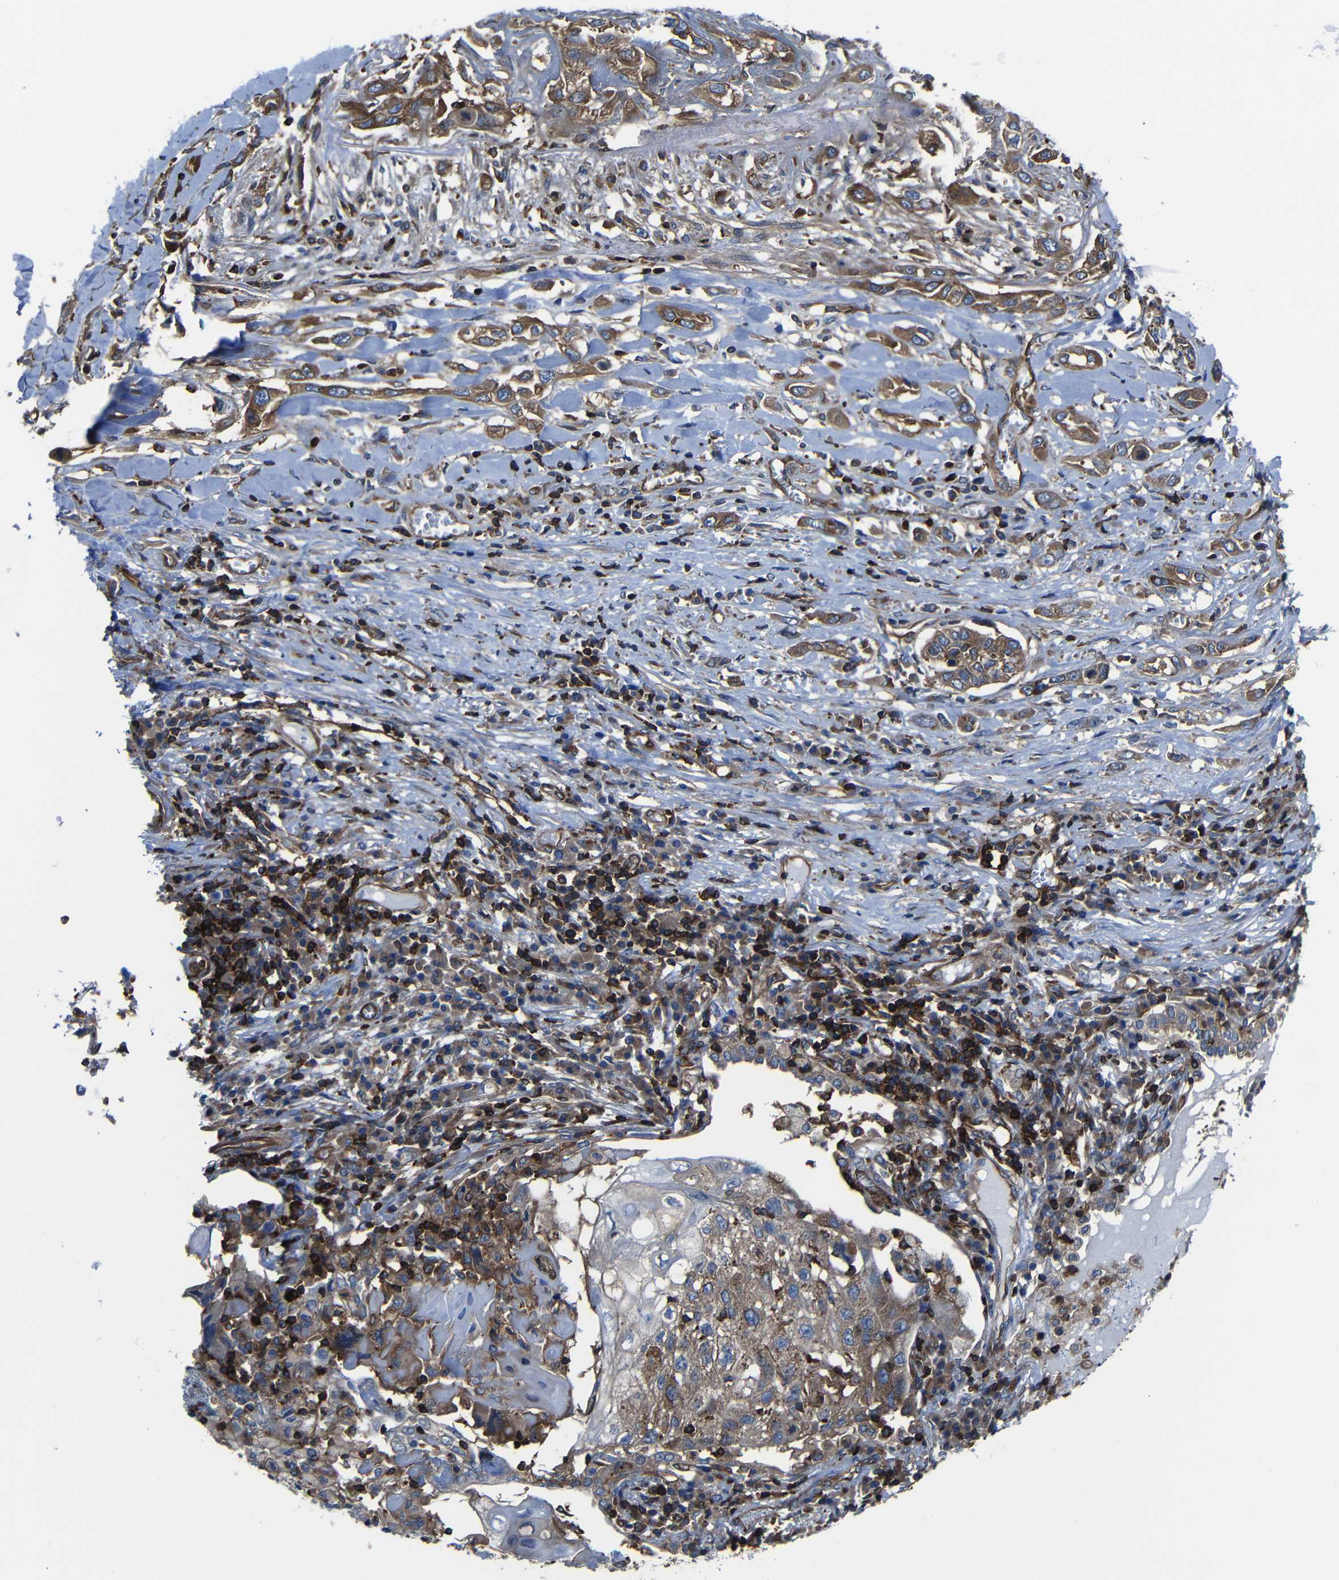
{"staining": {"intensity": "moderate", "quantity": ">75%", "location": "cytoplasmic/membranous"}, "tissue": "lung cancer", "cell_type": "Tumor cells", "image_type": "cancer", "snomed": [{"axis": "morphology", "description": "Squamous cell carcinoma, NOS"}, {"axis": "topography", "description": "Lung"}], "caption": "Moderate cytoplasmic/membranous protein positivity is identified in approximately >75% of tumor cells in lung cancer (squamous cell carcinoma).", "gene": "ARHGEF1", "patient": {"sex": "male", "age": 71}}